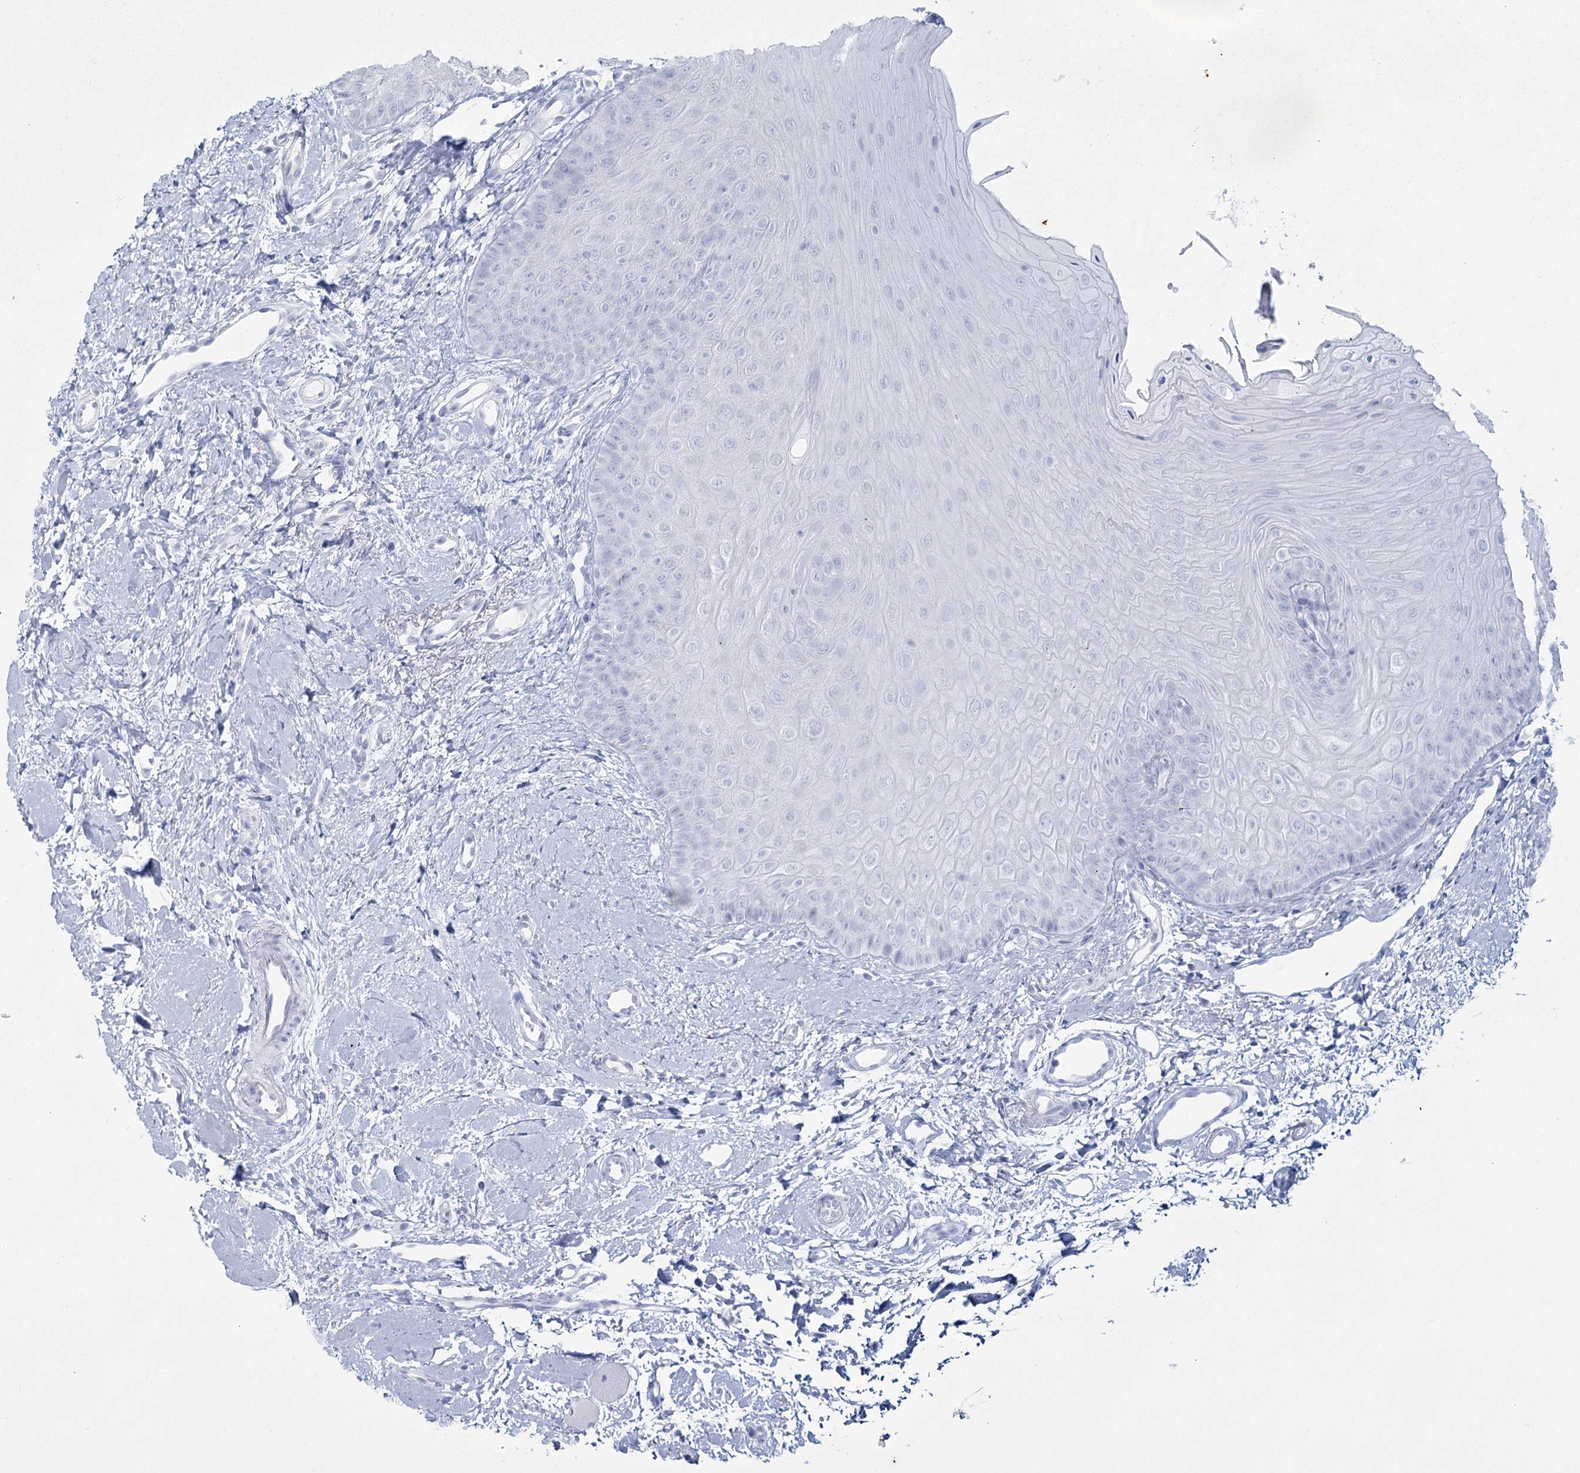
{"staining": {"intensity": "negative", "quantity": "none", "location": "none"}, "tissue": "oral mucosa", "cell_type": "Squamous epithelial cells", "image_type": "normal", "snomed": [{"axis": "morphology", "description": "Normal tissue, NOS"}, {"axis": "topography", "description": "Oral tissue"}], "caption": "IHC photomicrograph of normal human oral mucosa stained for a protein (brown), which displays no staining in squamous epithelial cells.", "gene": "SLC6A19", "patient": {"sex": "female", "age": 68}}